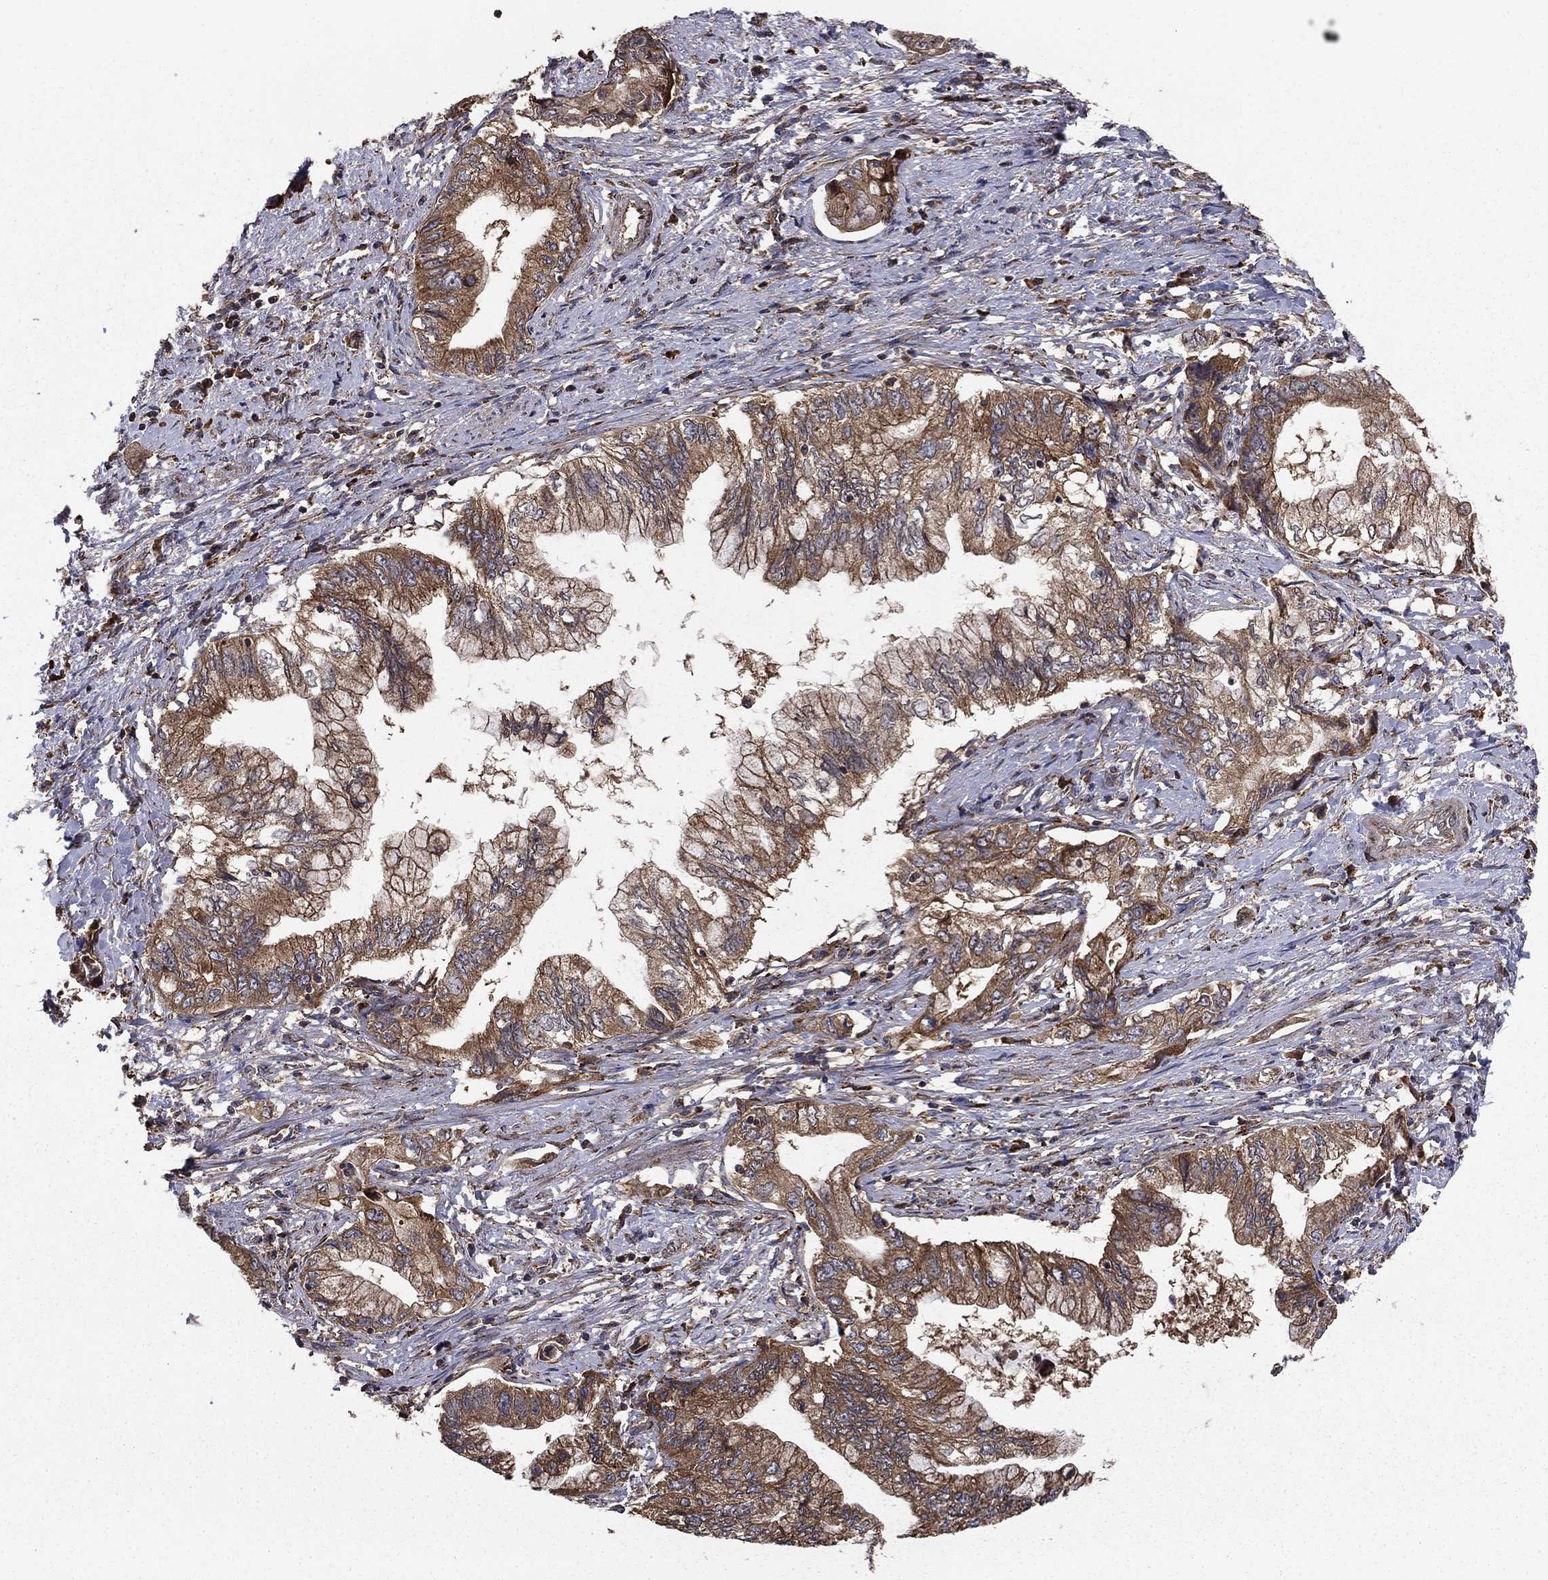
{"staining": {"intensity": "moderate", "quantity": ">75%", "location": "cytoplasmic/membranous"}, "tissue": "pancreatic cancer", "cell_type": "Tumor cells", "image_type": "cancer", "snomed": [{"axis": "morphology", "description": "Adenocarcinoma, NOS"}, {"axis": "topography", "description": "Pancreas"}], "caption": "Protein expression by IHC demonstrates moderate cytoplasmic/membranous positivity in about >75% of tumor cells in adenocarcinoma (pancreatic). (Stains: DAB in brown, nuclei in blue, Microscopy: brightfield microscopy at high magnification).", "gene": "BABAM2", "patient": {"sex": "female", "age": 73}}